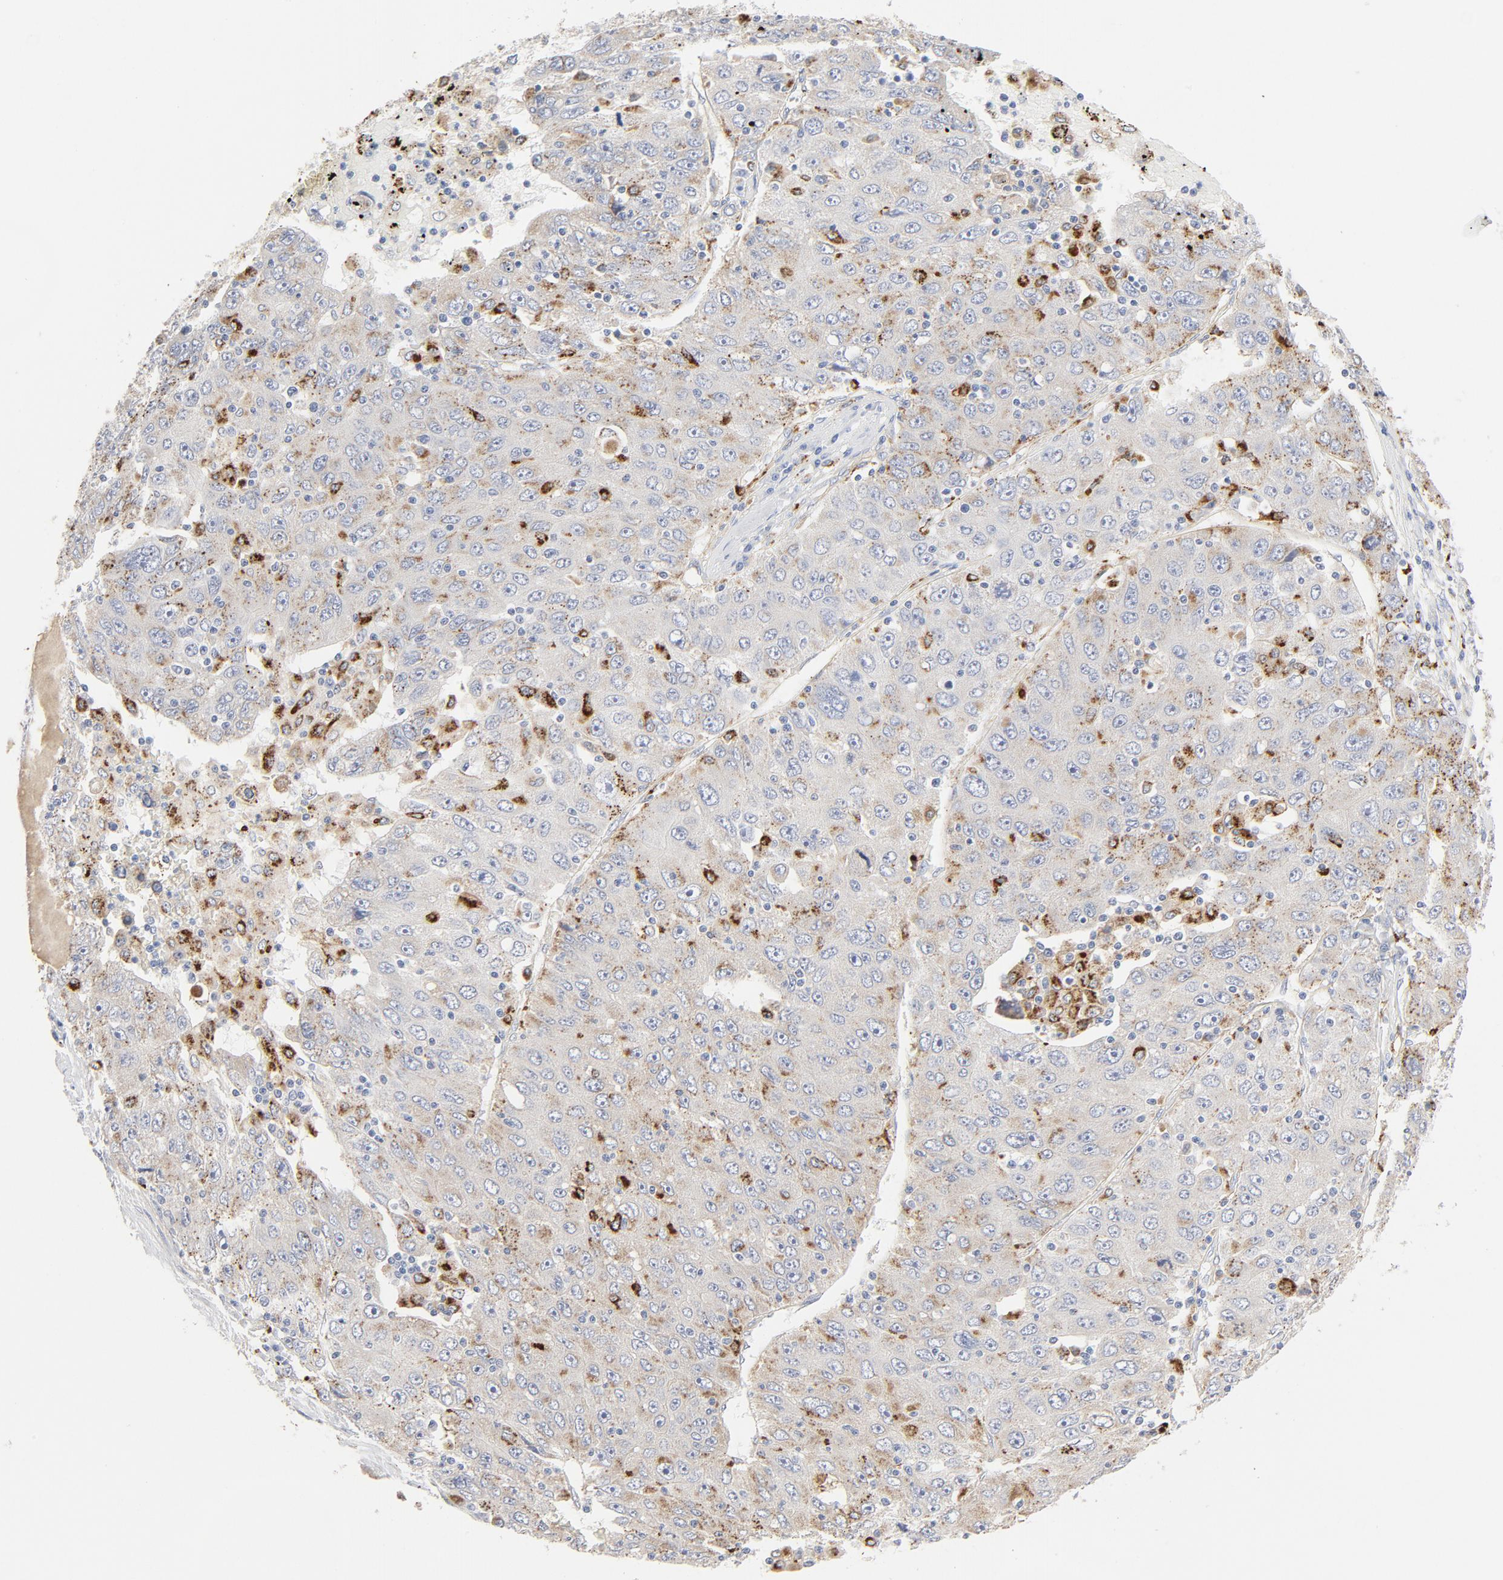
{"staining": {"intensity": "moderate", "quantity": "25%-75%", "location": "cytoplasmic/membranous"}, "tissue": "liver cancer", "cell_type": "Tumor cells", "image_type": "cancer", "snomed": [{"axis": "morphology", "description": "Carcinoma, Hepatocellular, NOS"}, {"axis": "topography", "description": "Liver"}], "caption": "Moderate cytoplasmic/membranous staining is identified in about 25%-75% of tumor cells in hepatocellular carcinoma (liver).", "gene": "MAGEB17", "patient": {"sex": "male", "age": 49}}